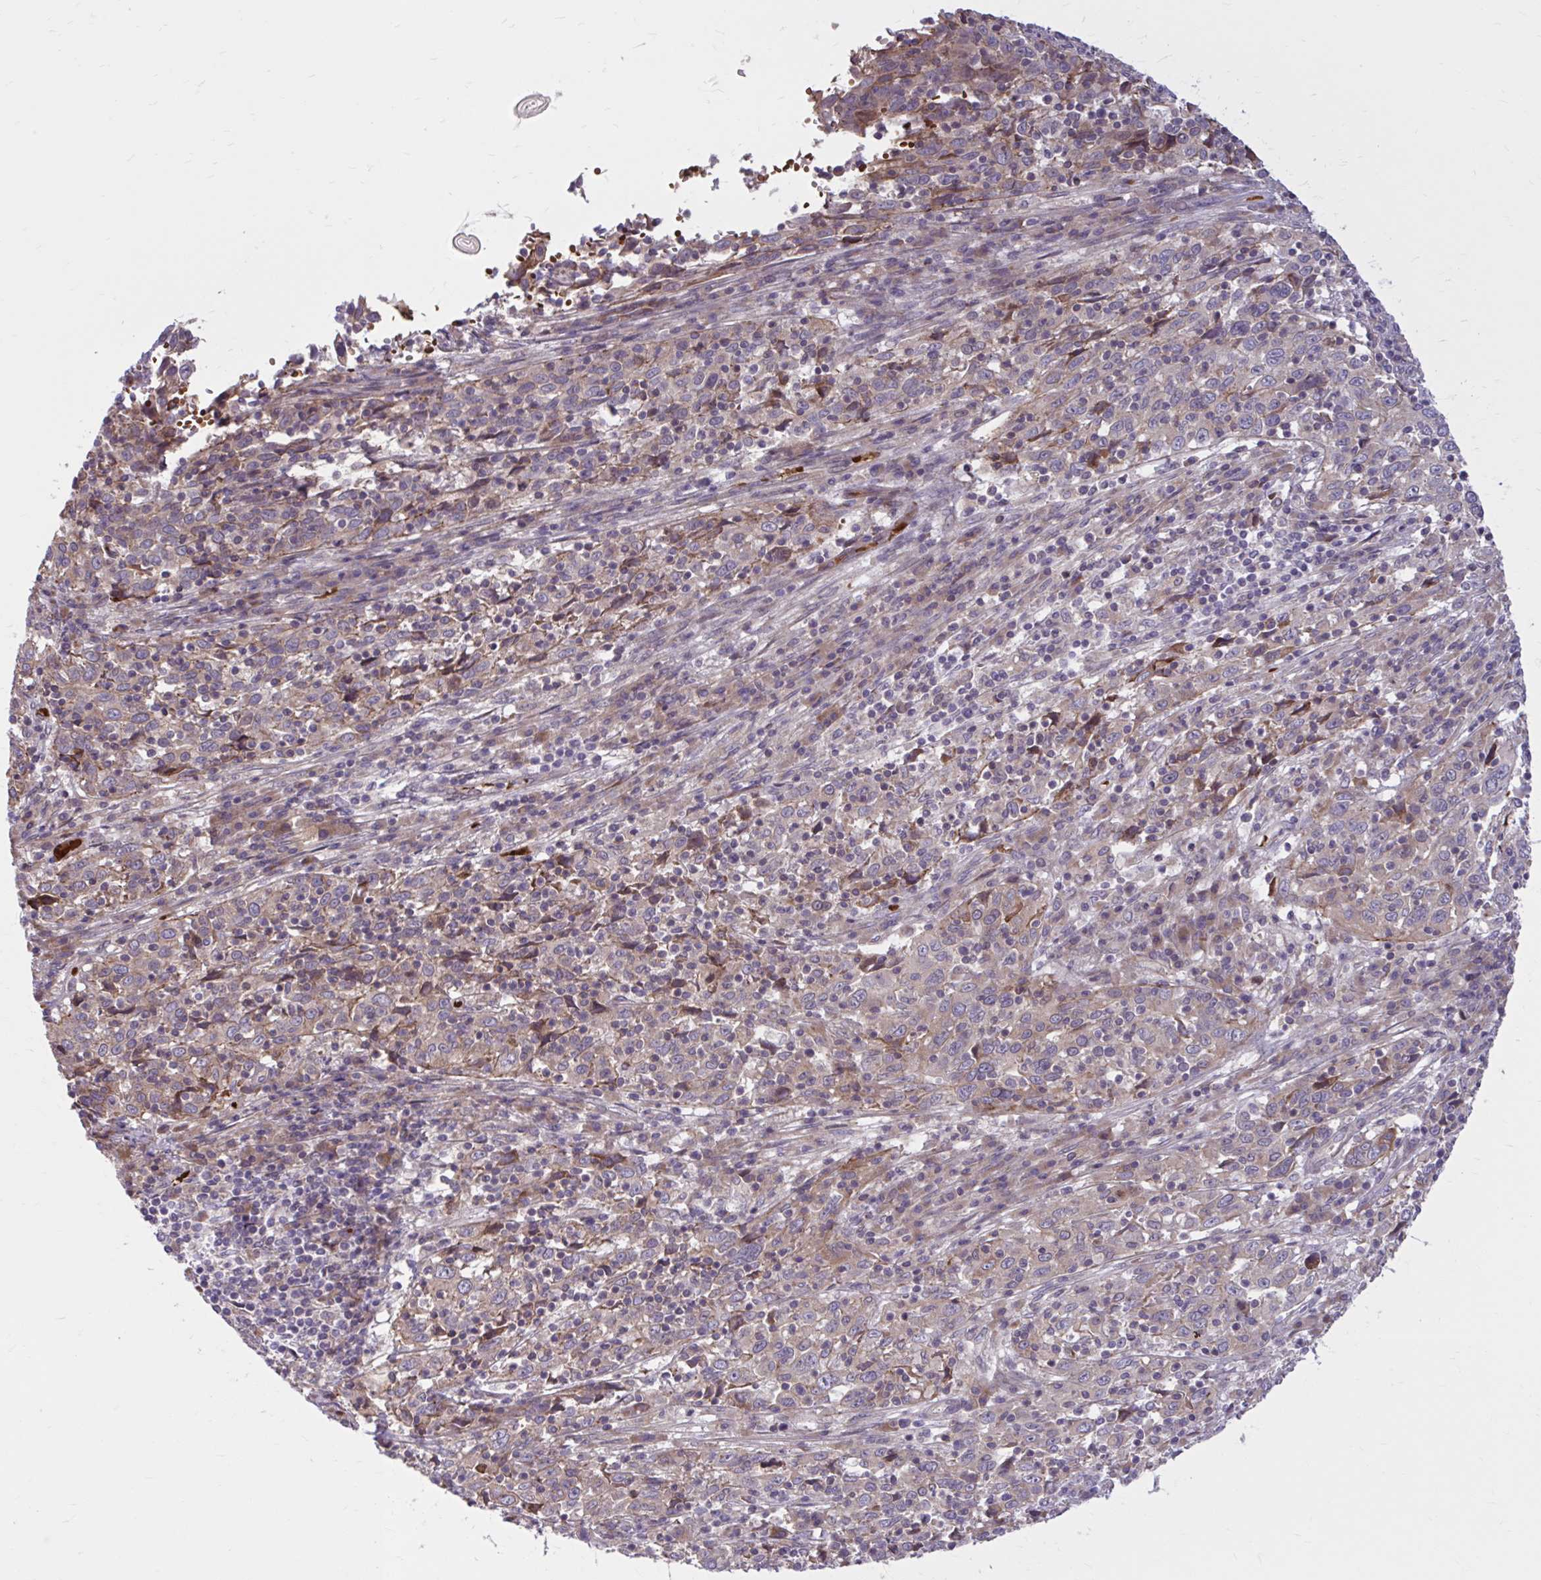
{"staining": {"intensity": "weak", "quantity": "25%-75%", "location": "cytoplasmic/membranous"}, "tissue": "cervical cancer", "cell_type": "Tumor cells", "image_type": "cancer", "snomed": [{"axis": "morphology", "description": "Squamous cell carcinoma, NOS"}, {"axis": "topography", "description": "Cervix"}], "caption": "Immunohistochemical staining of cervical cancer (squamous cell carcinoma) reveals weak cytoplasmic/membranous protein expression in about 25%-75% of tumor cells.", "gene": "SNF8", "patient": {"sex": "female", "age": 46}}